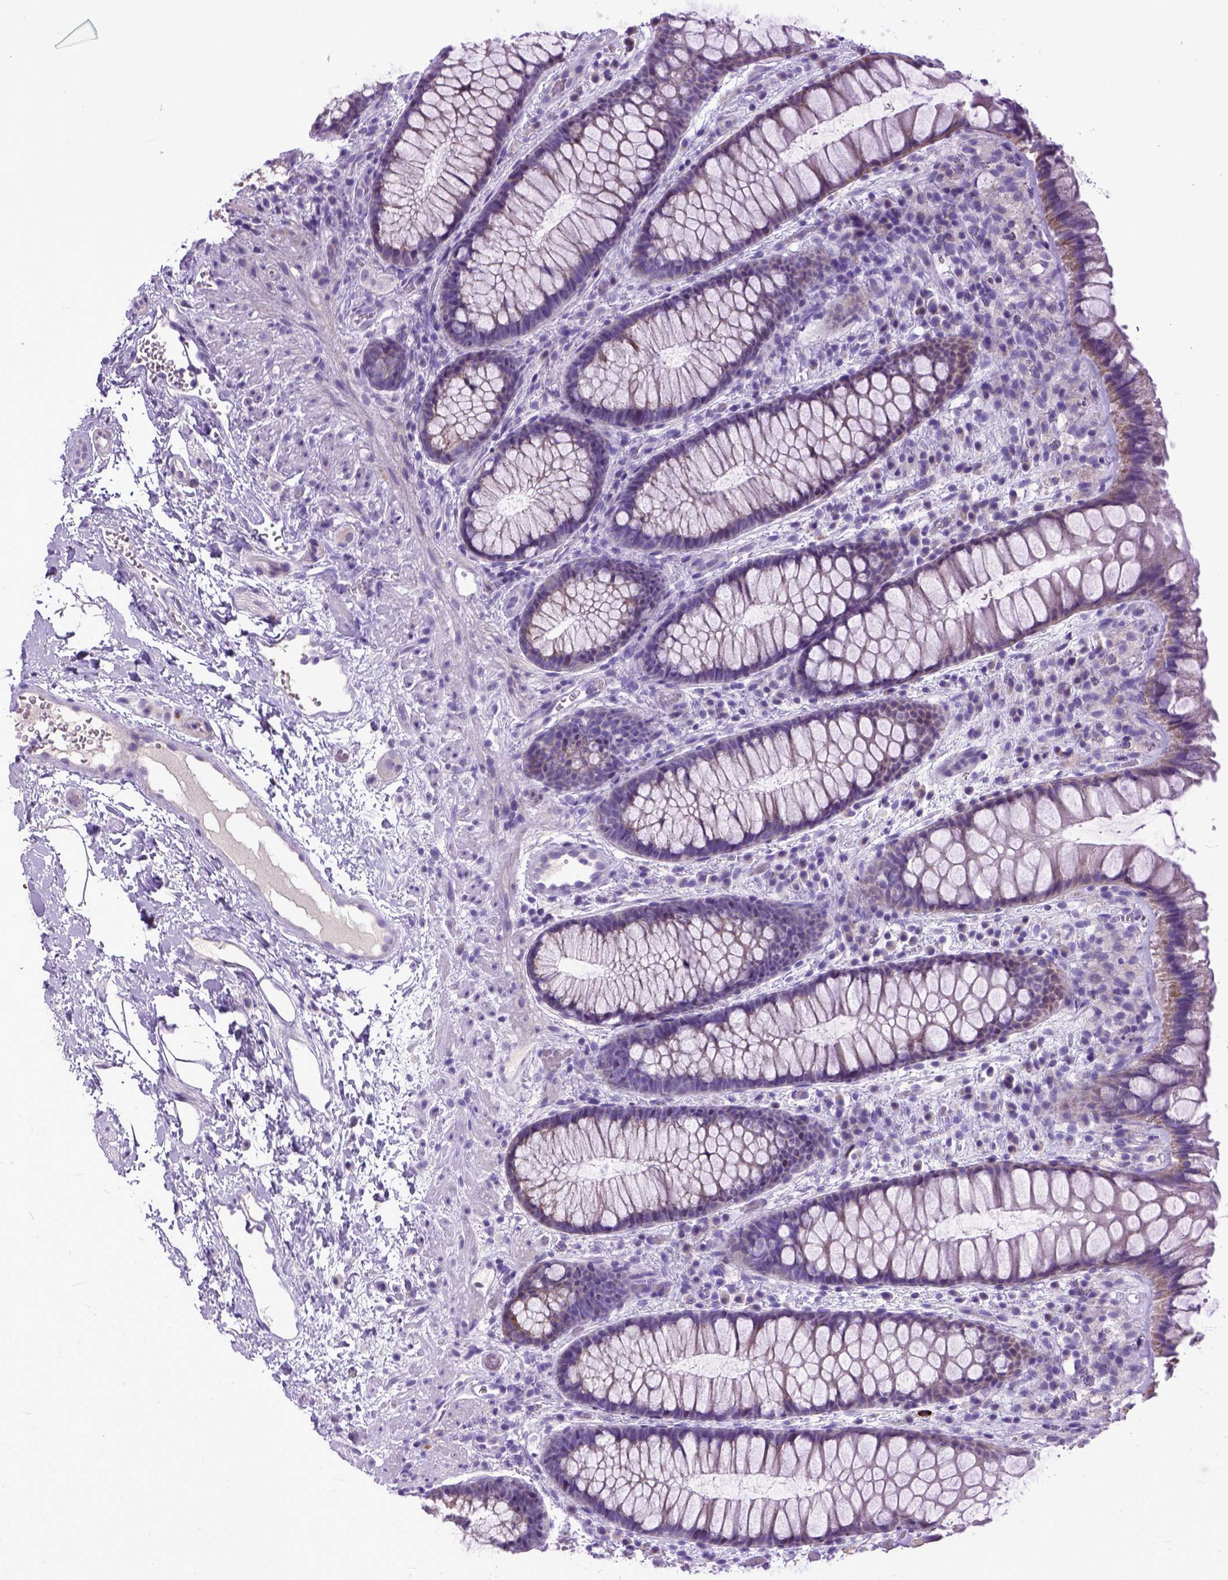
{"staining": {"intensity": "weak", "quantity": "25%-75%", "location": "cytoplasmic/membranous"}, "tissue": "rectum", "cell_type": "Glandular cells", "image_type": "normal", "snomed": [{"axis": "morphology", "description": "Normal tissue, NOS"}, {"axis": "topography", "description": "Rectum"}], "caption": "Immunohistochemical staining of unremarkable rectum shows weak cytoplasmic/membranous protein staining in about 25%-75% of glandular cells. Nuclei are stained in blue.", "gene": "PLK5", "patient": {"sex": "female", "age": 62}}